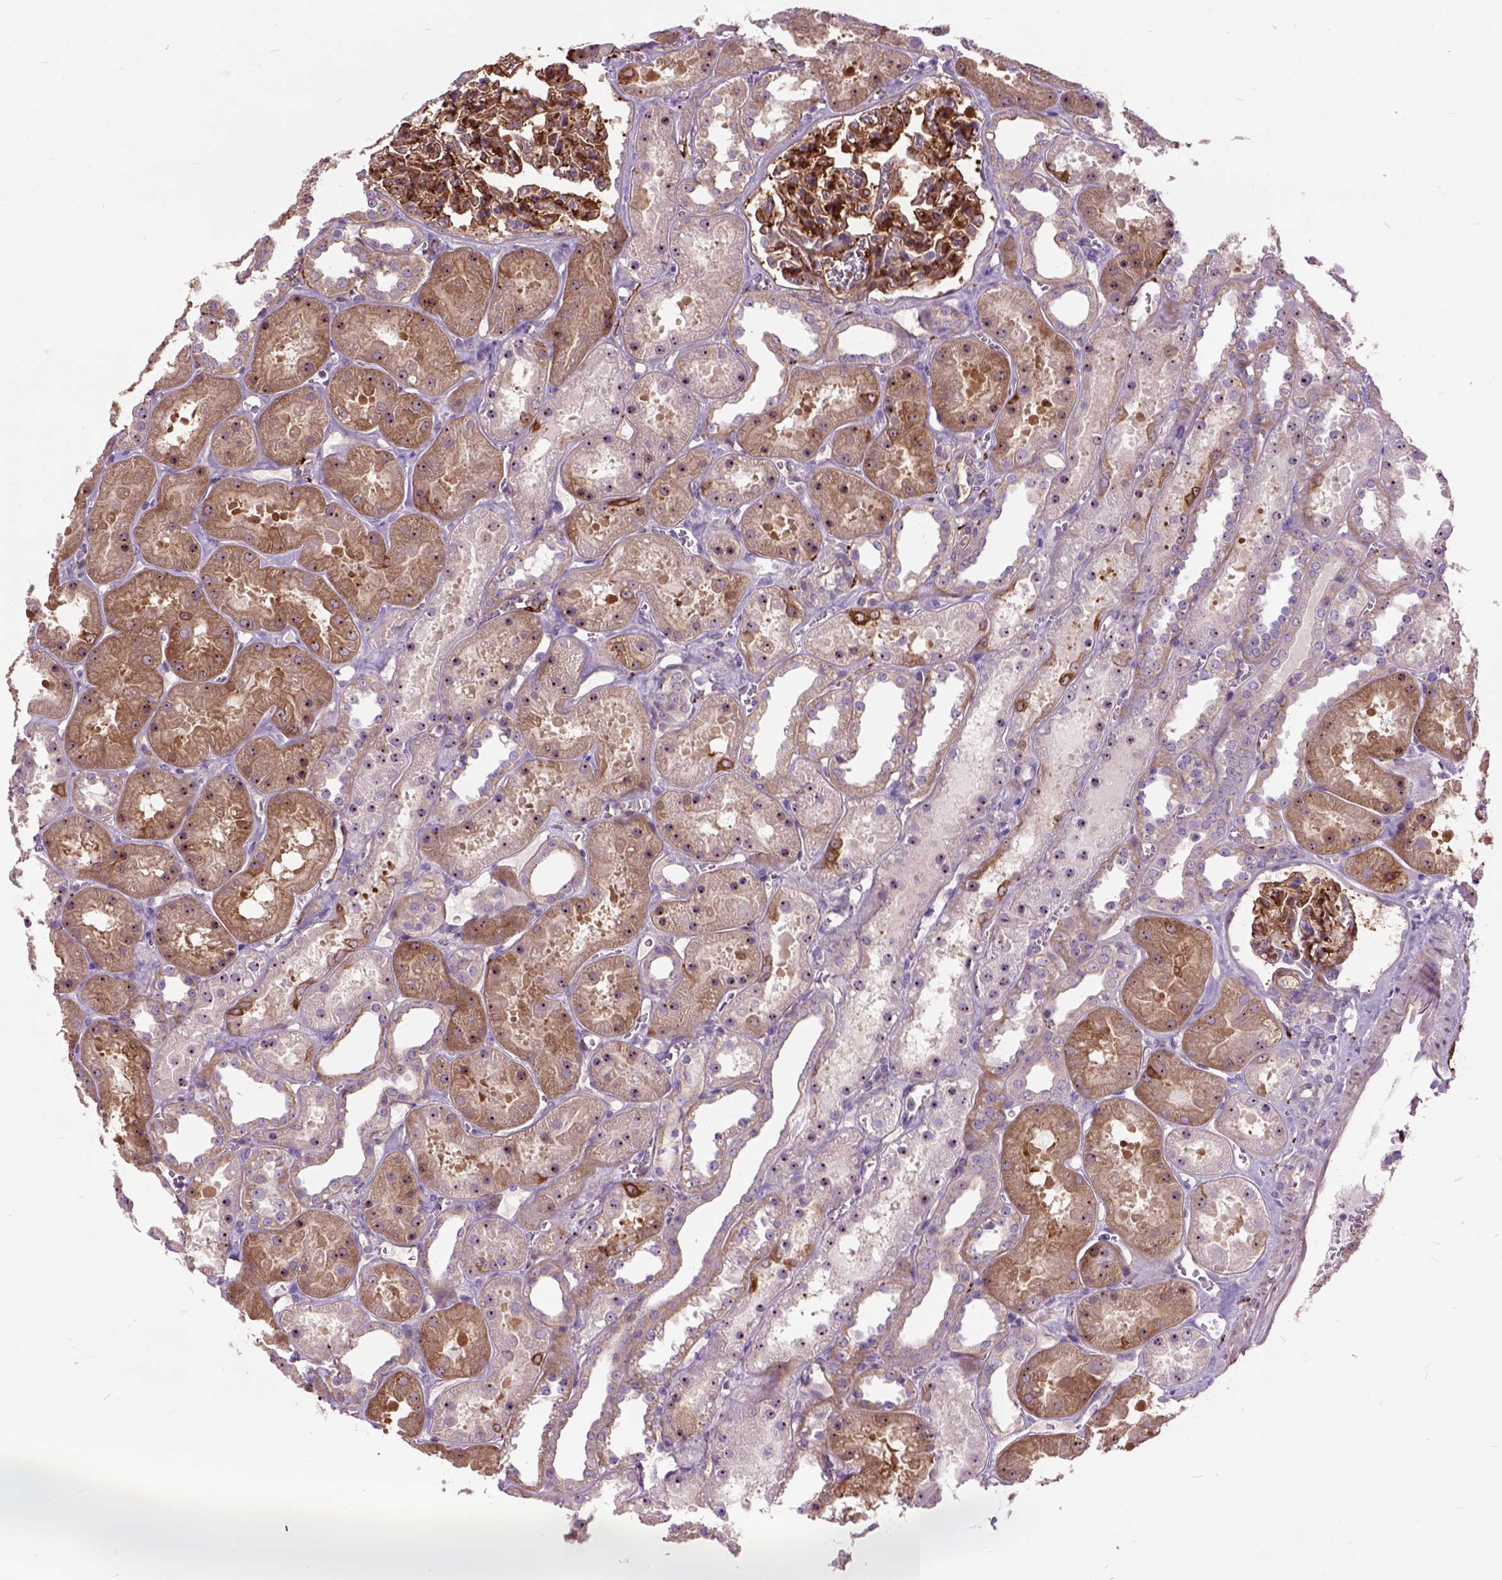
{"staining": {"intensity": "strong", "quantity": ">75%", "location": "cytoplasmic/membranous"}, "tissue": "kidney", "cell_type": "Cells in glomeruli", "image_type": "normal", "snomed": [{"axis": "morphology", "description": "Normal tissue, NOS"}, {"axis": "topography", "description": "Kidney"}], "caption": "Immunohistochemical staining of benign human kidney demonstrates >75% levels of strong cytoplasmic/membranous protein positivity in about >75% of cells in glomeruli.", "gene": "MAPT", "patient": {"sex": "female", "age": 41}}